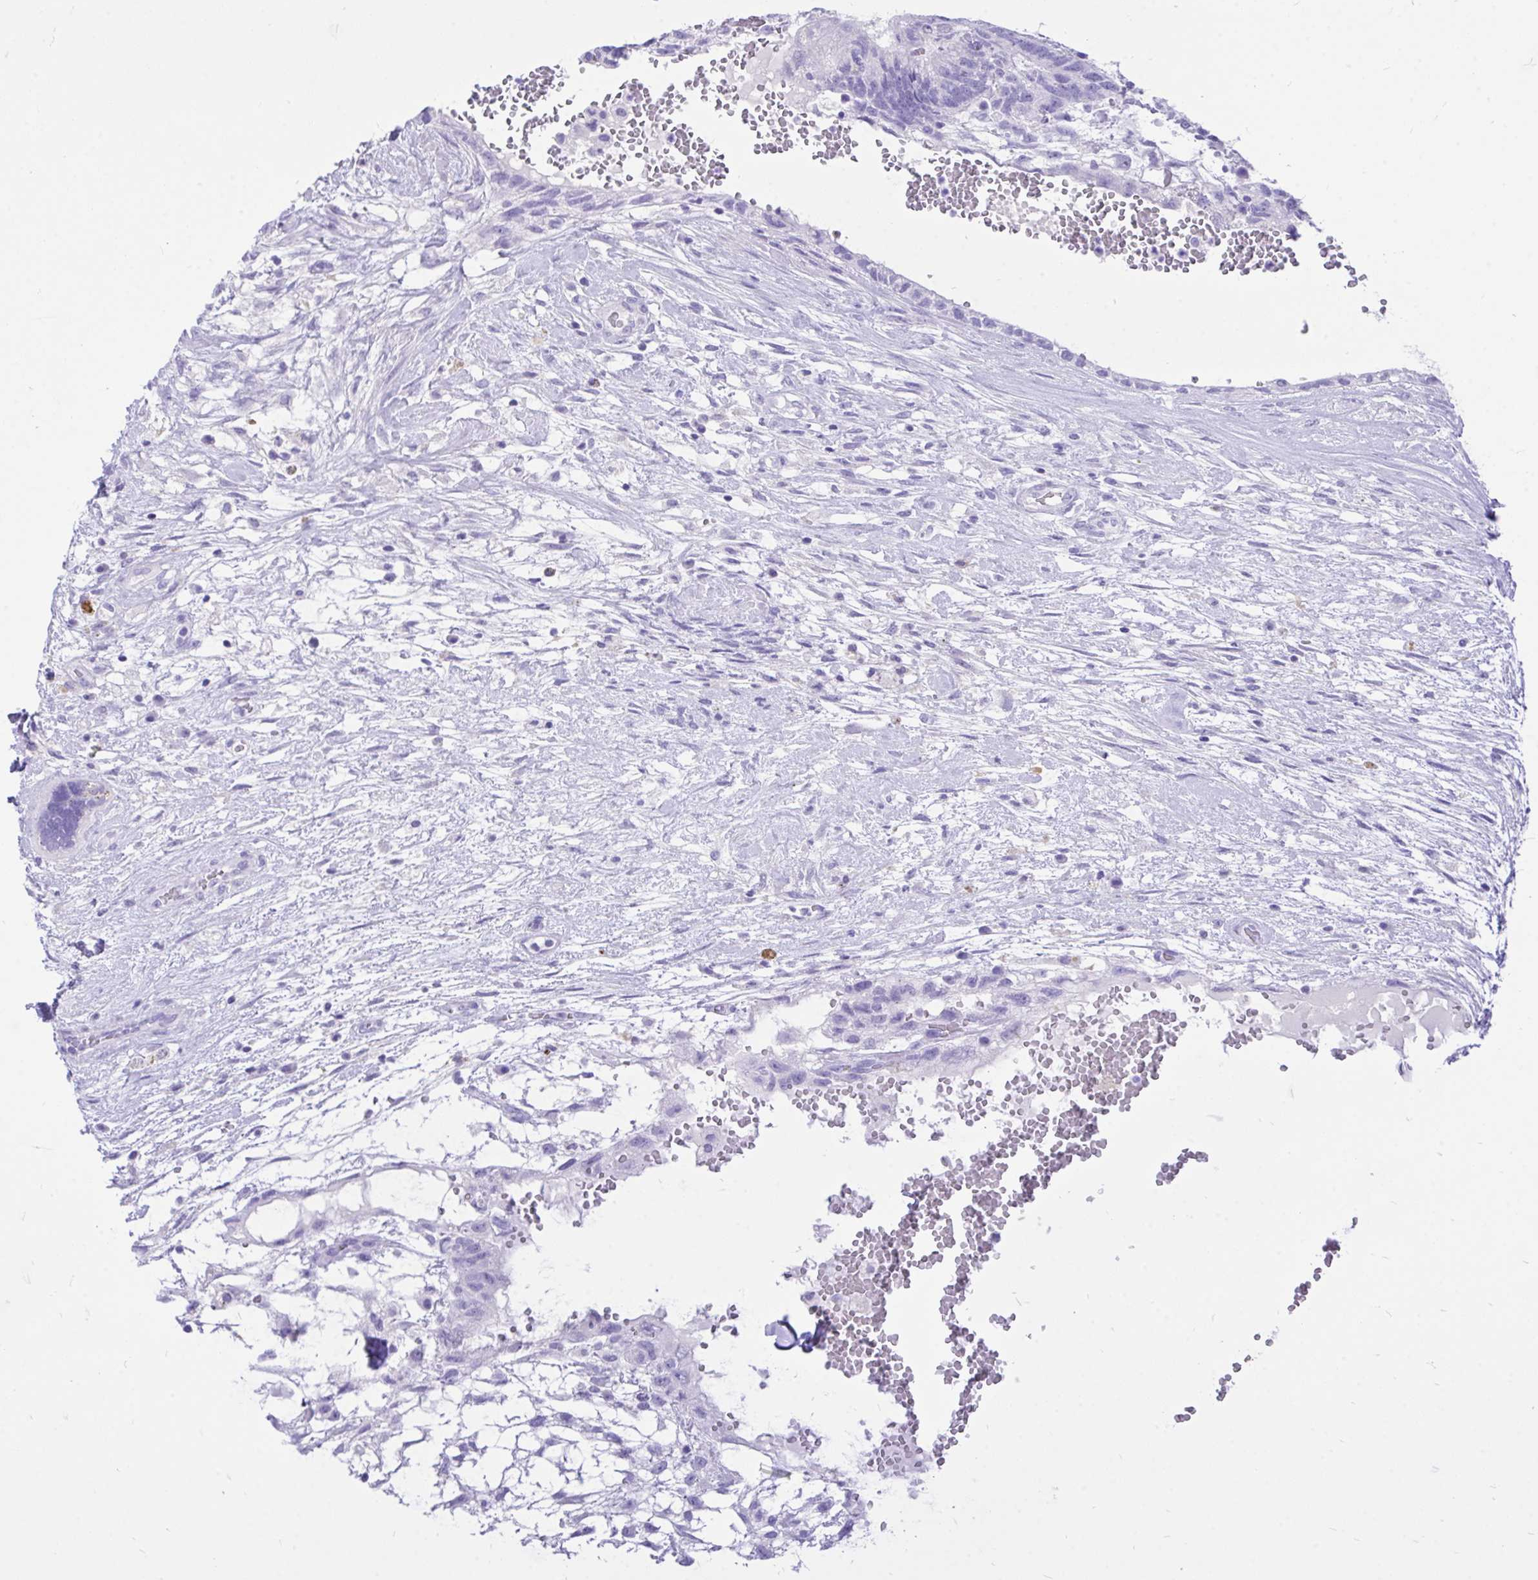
{"staining": {"intensity": "negative", "quantity": "none", "location": "none"}, "tissue": "testis cancer", "cell_type": "Tumor cells", "image_type": "cancer", "snomed": [{"axis": "morphology", "description": "Normal tissue, NOS"}, {"axis": "morphology", "description": "Carcinoma, Embryonal, NOS"}, {"axis": "topography", "description": "Testis"}], "caption": "The photomicrograph demonstrates no staining of tumor cells in testis embryonal carcinoma.", "gene": "MON1A", "patient": {"sex": "male", "age": 32}}